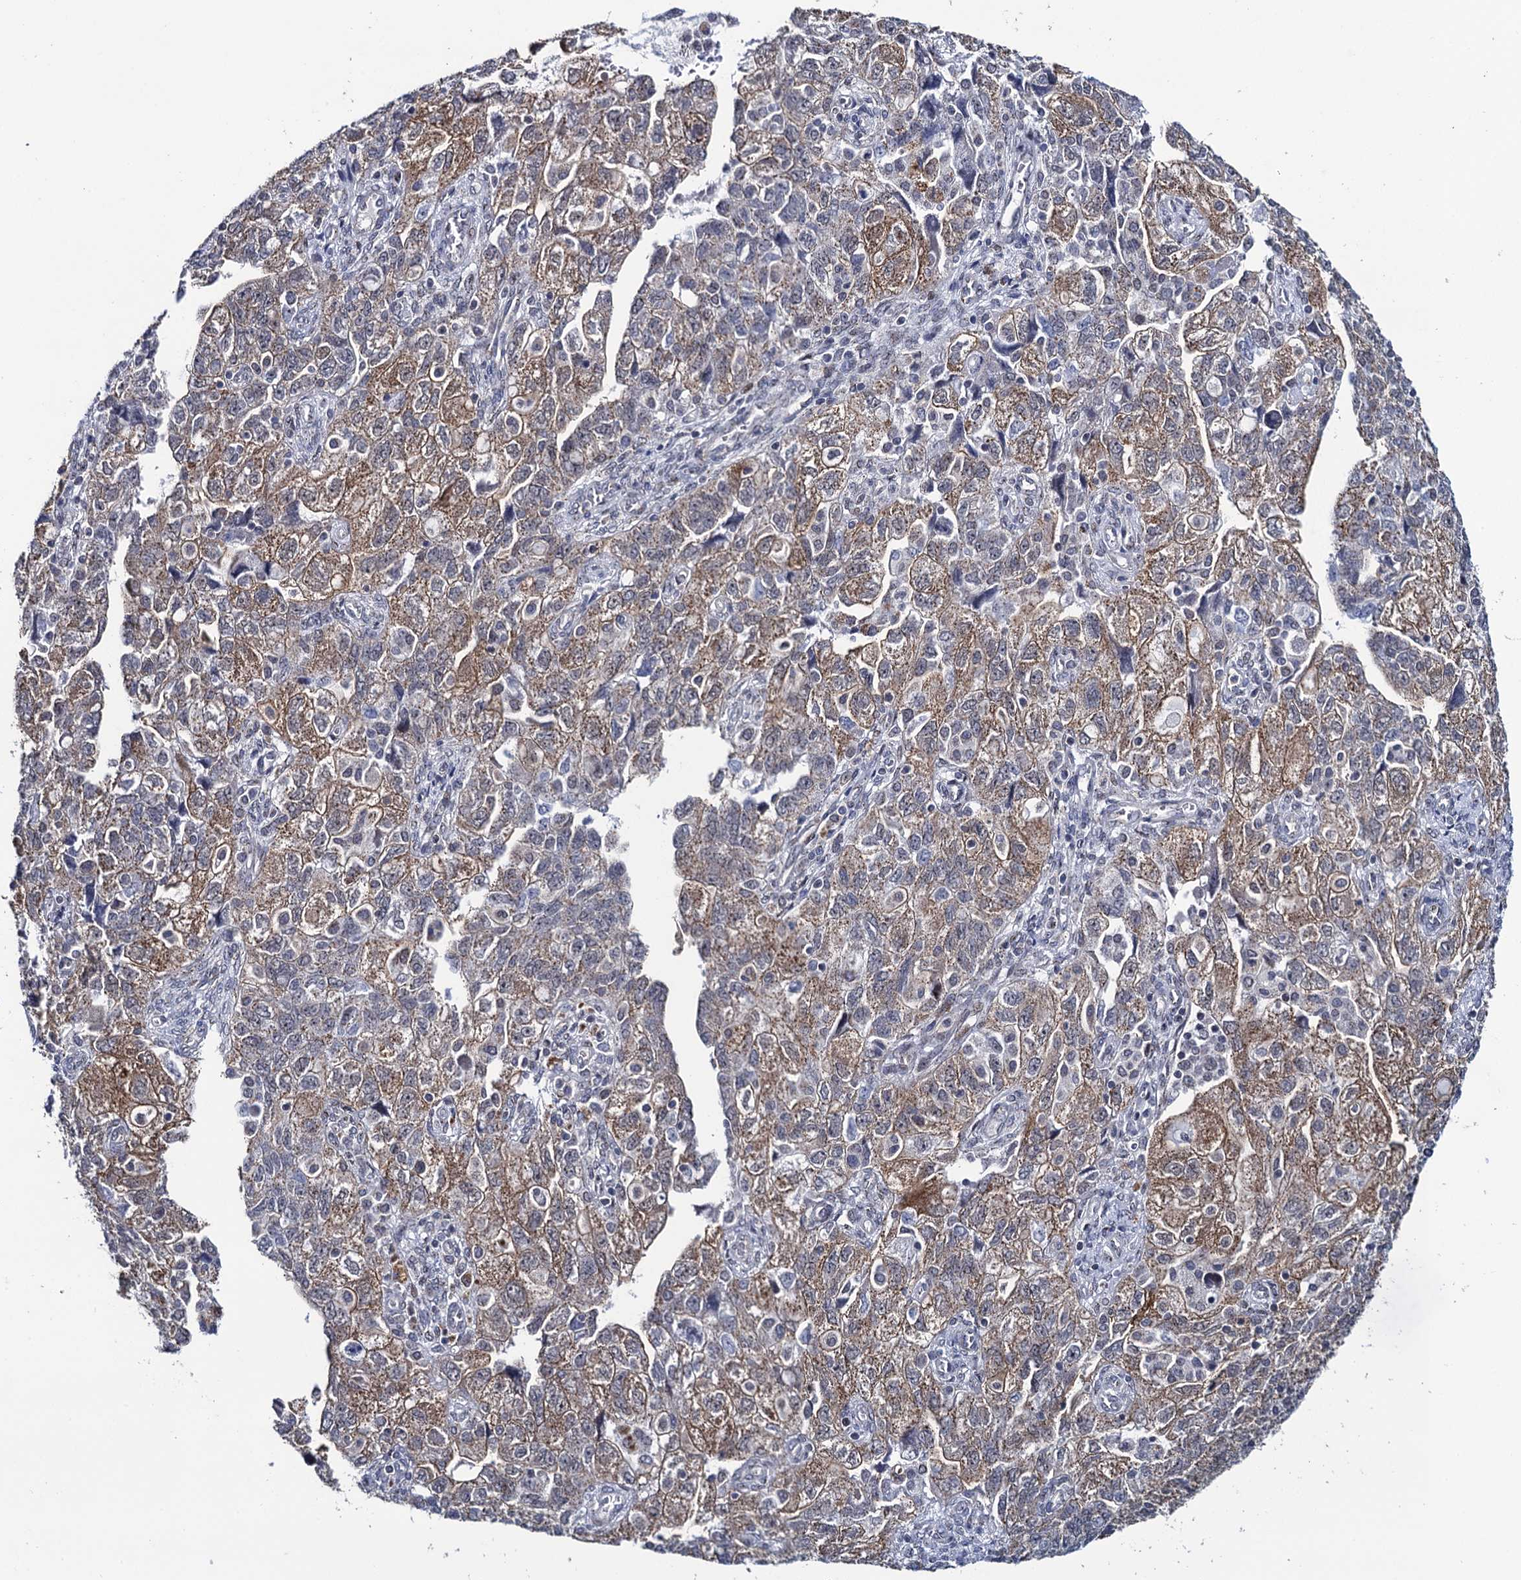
{"staining": {"intensity": "moderate", "quantity": ">75%", "location": "cytoplasmic/membranous"}, "tissue": "ovarian cancer", "cell_type": "Tumor cells", "image_type": "cancer", "snomed": [{"axis": "morphology", "description": "Carcinoma, NOS"}, {"axis": "morphology", "description": "Cystadenocarcinoma, serous, NOS"}, {"axis": "topography", "description": "Ovary"}], "caption": "DAB immunohistochemical staining of human serous cystadenocarcinoma (ovarian) shows moderate cytoplasmic/membranous protein positivity in about >75% of tumor cells.", "gene": "THAP2", "patient": {"sex": "female", "age": 69}}